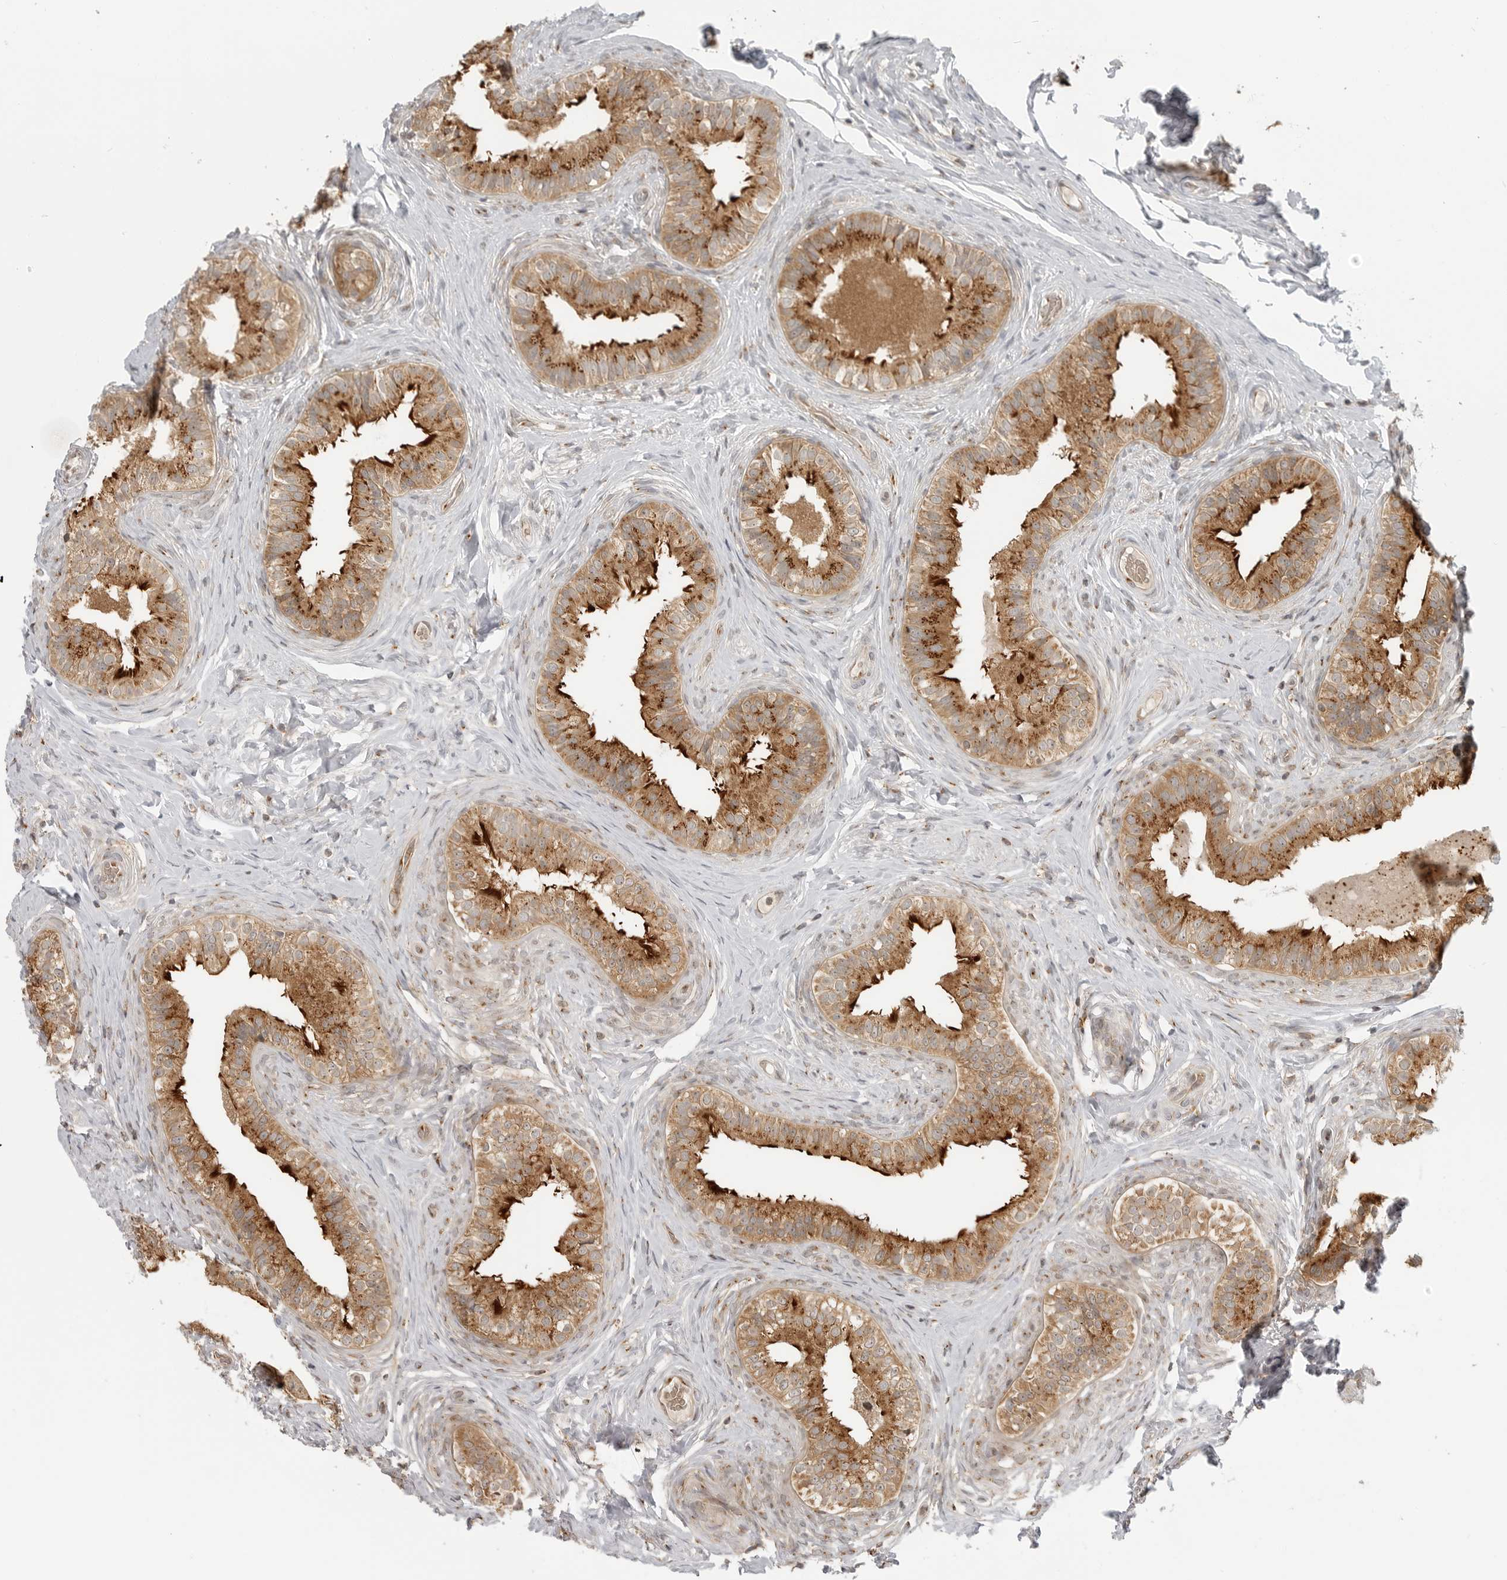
{"staining": {"intensity": "strong", "quantity": ">75%", "location": "cytoplasmic/membranous"}, "tissue": "epididymis", "cell_type": "Glandular cells", "image_type": "normal", "snomed": [{"axis": "morphology", "description": "Normal tissue, NOS"}, {"axis": "topography", "description": "Epididymis"}], "caption": "Protein staining of benign epididymis shows strong cytoplasmic/membranous expression in approximately >75% of glandular cells. The staining was performed using DAB (3,3'-diaminobenzidine) to visualize the protein expression in brown, while the nuclei were stained in blue with hematoxylin (Magnification: 20x).", "gene": "COPA", "patient": {"sex": "male", "age": 49}}